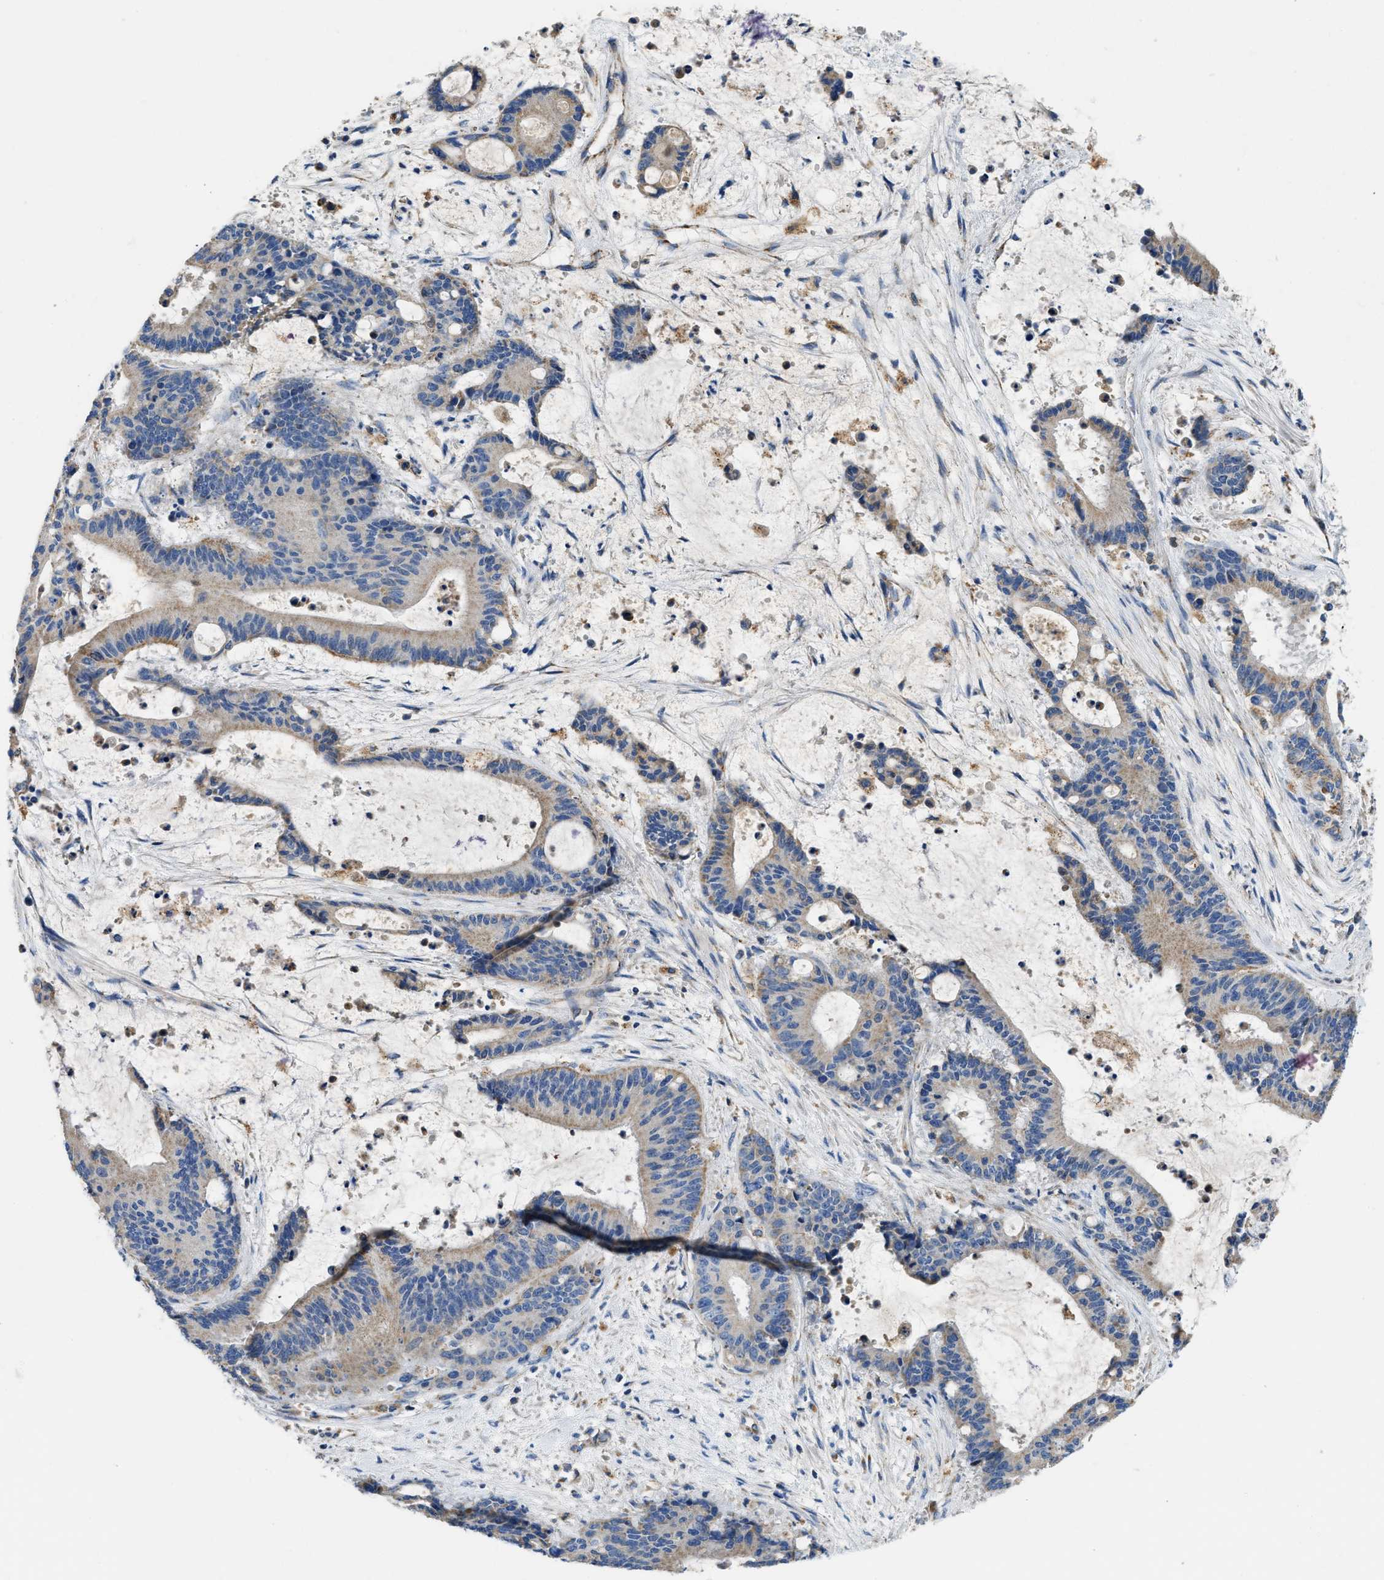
{"staining": {"intensity": "weak", "quantity": "25%-75%", "location": "cytoplasmic/membranous"}, "tissue": "liver cancer", "cell_type": "Tumor cells", "image_type": "cancer", "snomed": [{"axis": "morphology", "description": "Normal tissue, NOS"}, {"axis": "morphology", "description": "Cholangiocarcinoma"}, {"axis": "topography", "description": "Liver"}, {"axis": "topography", "description": "Peripheral nerve tissue"}], "caption": "Tumor cells display low levels of weak cytoplasmic/membranous positivity in approximately 25%-75% of cells in human cholangiocarcinoma (liver).", "gene": "SLC25A13", "patient": {"sex": "female", "age": 73}}